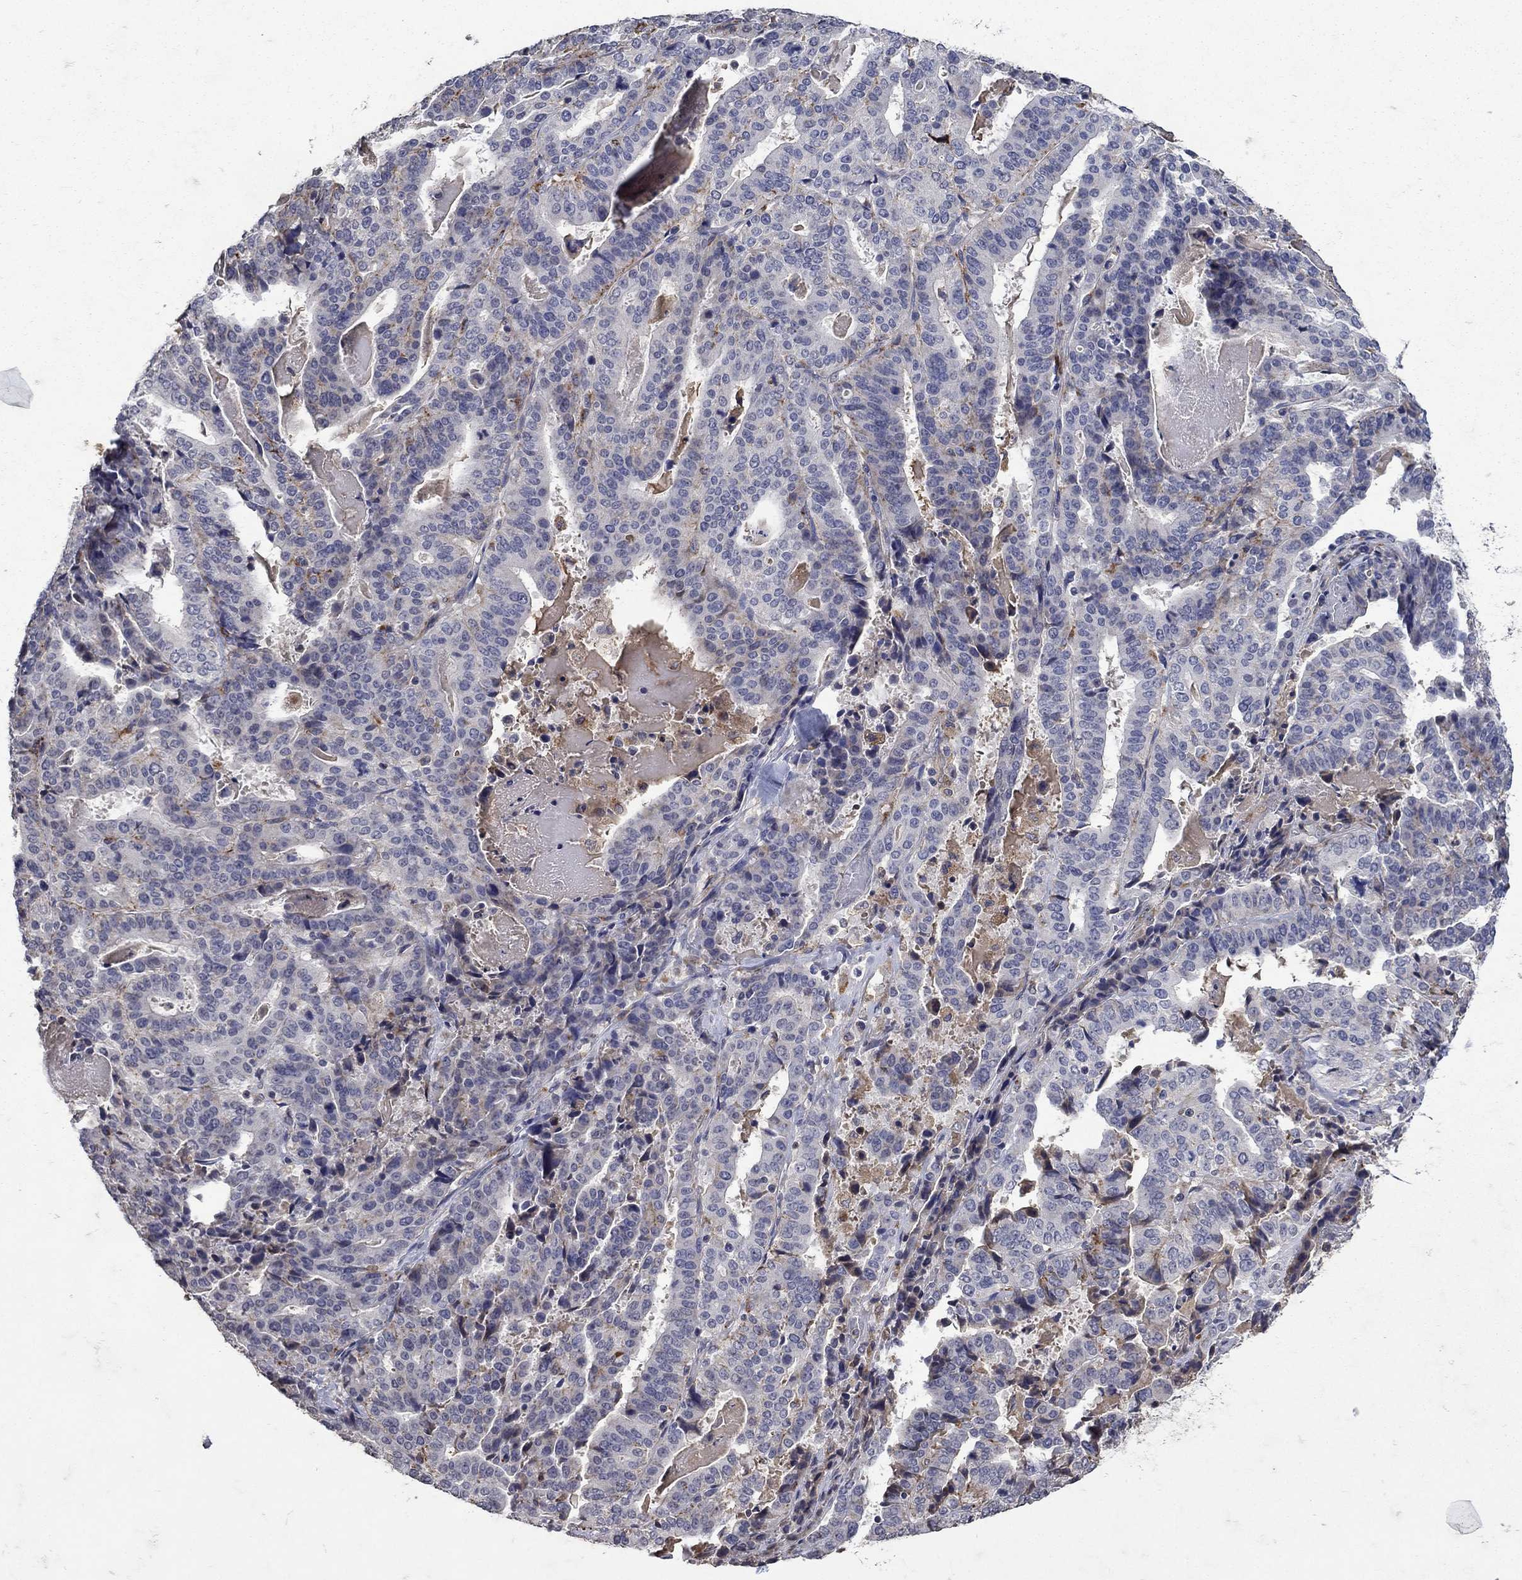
{"staining": {"intensity": "negative", "quantity": "none", "location": "none"}, "tissue": "stomach cancer", "cell_type": "Tumor cells", "image_type": "cancer", "snomed": [{"axis": "morphology", "description": "Adenocarcinoma, NOS"}, {"axis": "topography", "description": "Stomach"}], "caption": "DAB (3,3'-diaminobenzidine) immunohistochemical staining of human stomach cancer (adenocarcinoma) exhibits no significant expression in tumor cells. (Brightfield microscopy of DAB (3,3'-diaminobenzidine) immunohistochemistry at high magnification).", "gene": "NPC2", "patient": {"sex": "male", "age": 48}}